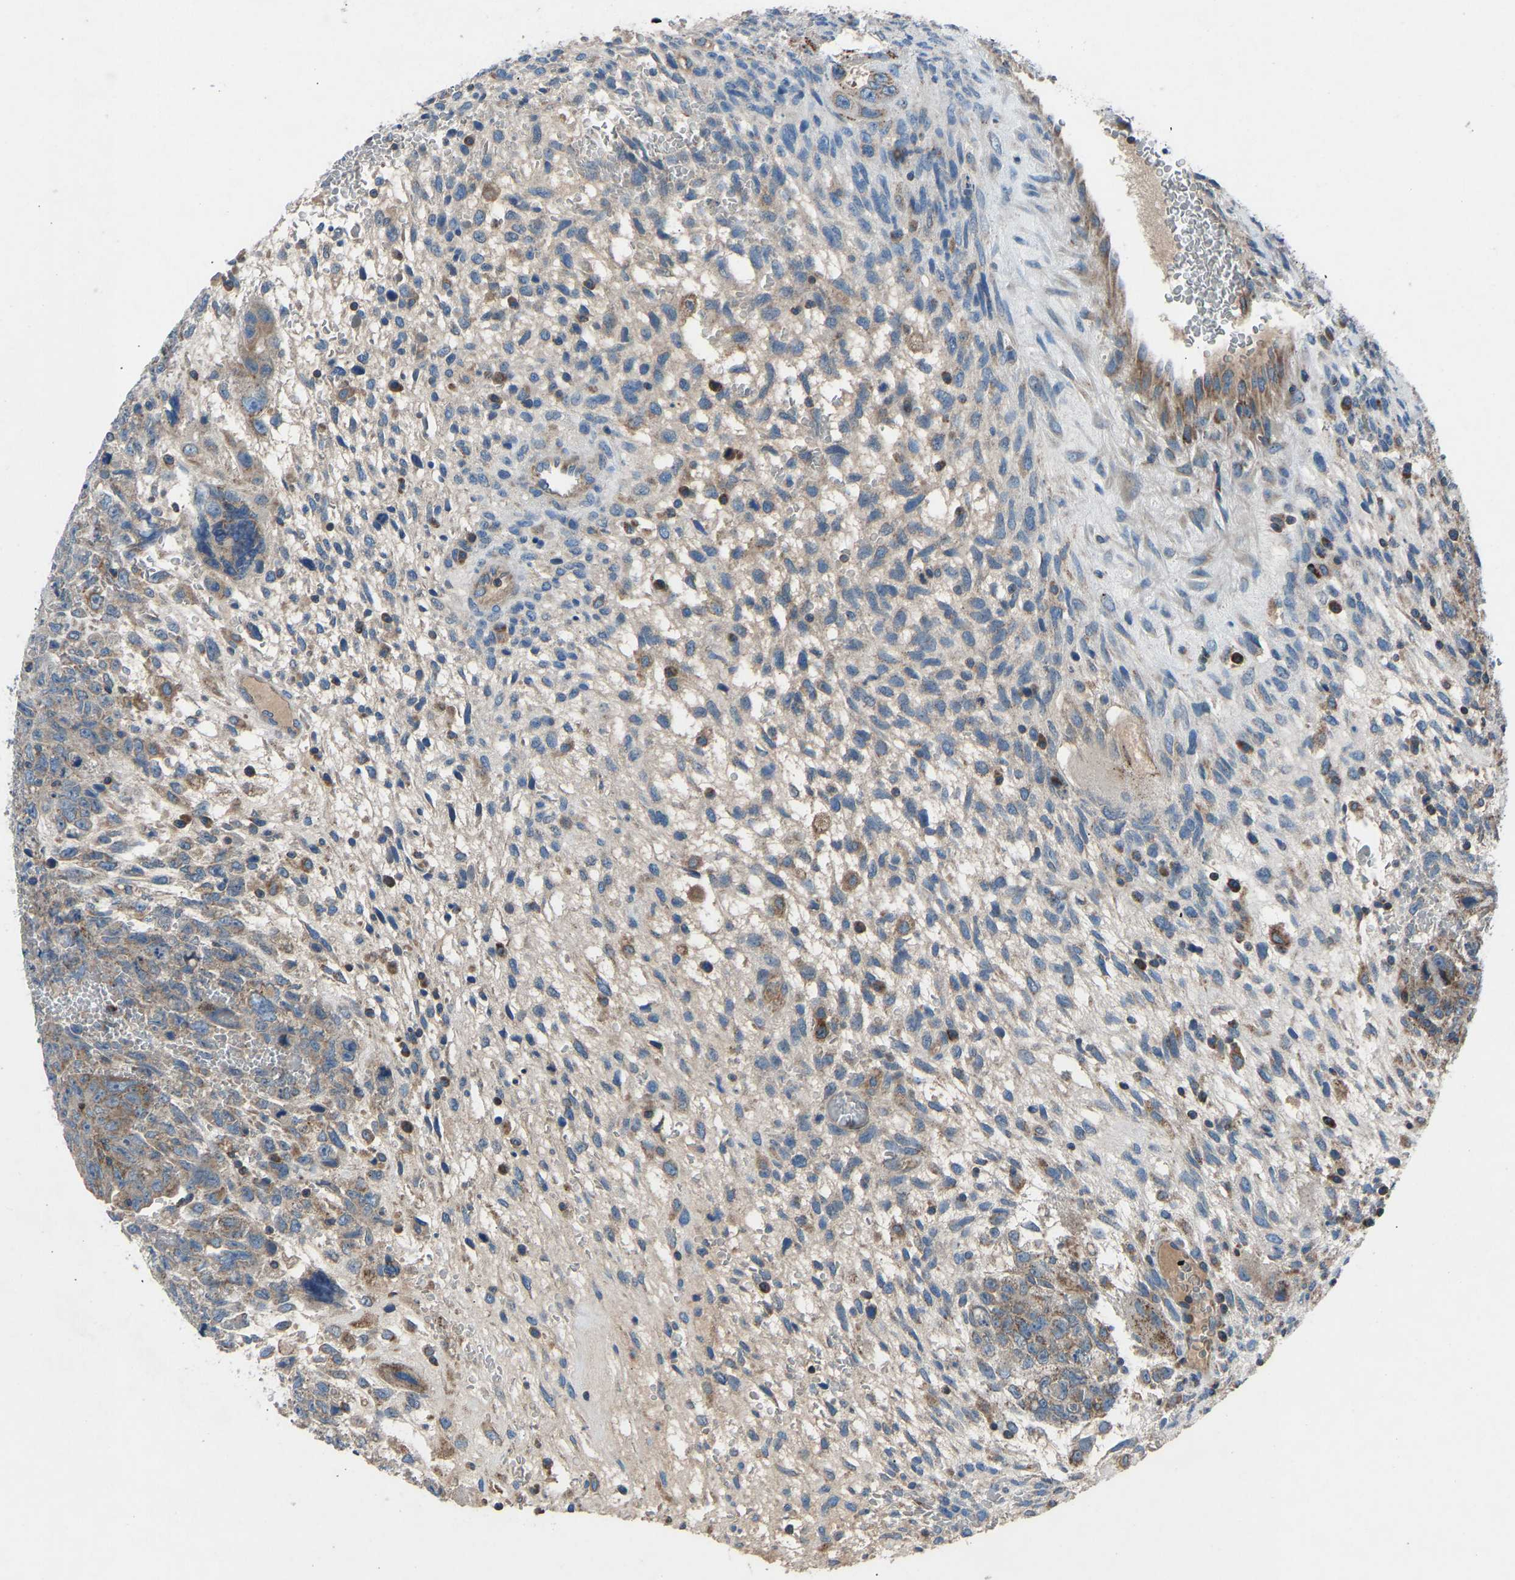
{"staining": {"intensity": "moderate", "quantity": "25%-75%", "location": "cytoplasmic/membranous"}, "tissue": "testis cancer", "cell_type": "Tumor cells", "image_type": "cancer", "snomed": [{"axis": "morphology", "description": "Carcinoma, Embryonal, NOS"}, {"axis": "topography", "description": "Testis"}], "caption": "Immunohistochemistry (IHC) micrograph of neoplastic tissue: testis cancer stained using IHC demonstrates medium levels of moderate protein expression localized specifically in the cytoplasmic/membranous of tumor cells, appearing as a cytoplasmic/membranous brown color.", "gene": "GRK6", "patient": {"sex": "male", "age": 28}}